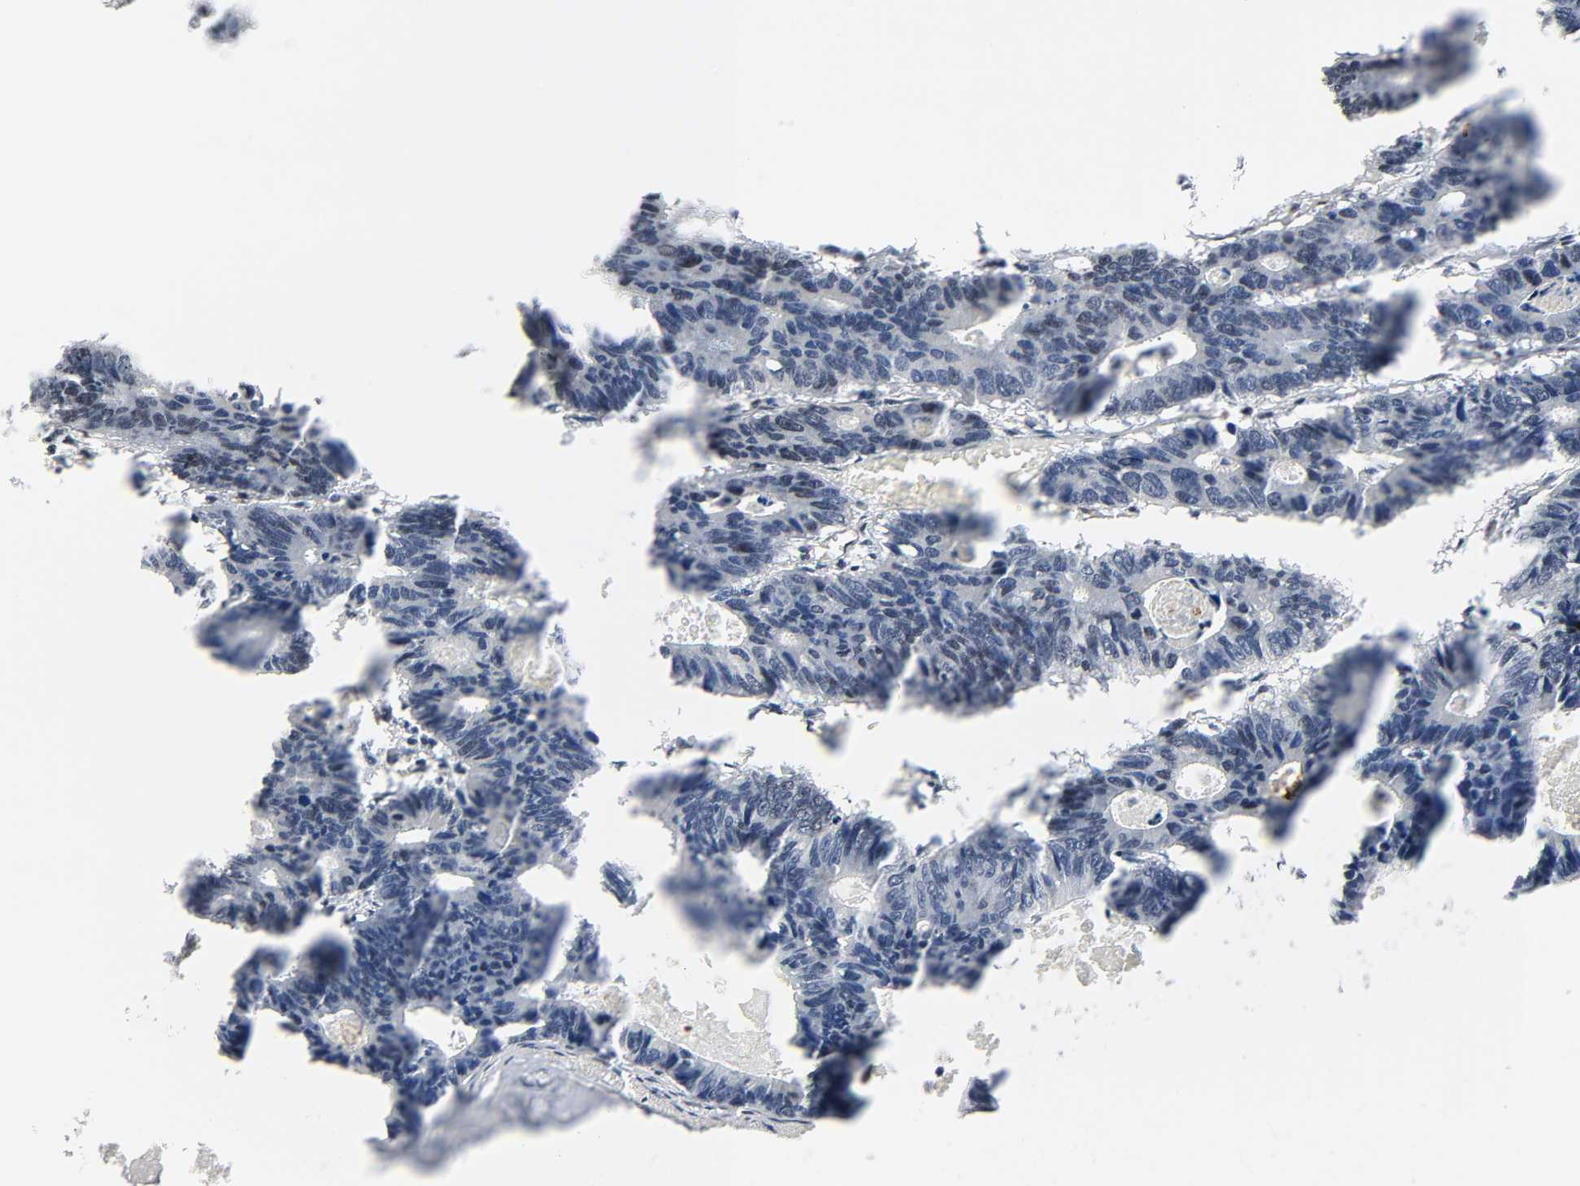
{"staining": {"intensity": "negative", "quantity": "none", "location": "none"}, "tissue": "colorectal cancer", "cell_type": "Tumor cells", "image_type": "cancer", "snomed": [{"axis": "morphology", "description": "Adenocarcinoma, NOS"}, {"axis": "topography", "description": "Colon"}], "caption": "High power microscopy image of an immunohistochemistry (IHC) photomicrograph of colorectal cancer (adenocarcinoma), revealing no significant staining in tumor cells.", "gene": "CREBBP", "patient": {"sex": "female", "age": 55}}